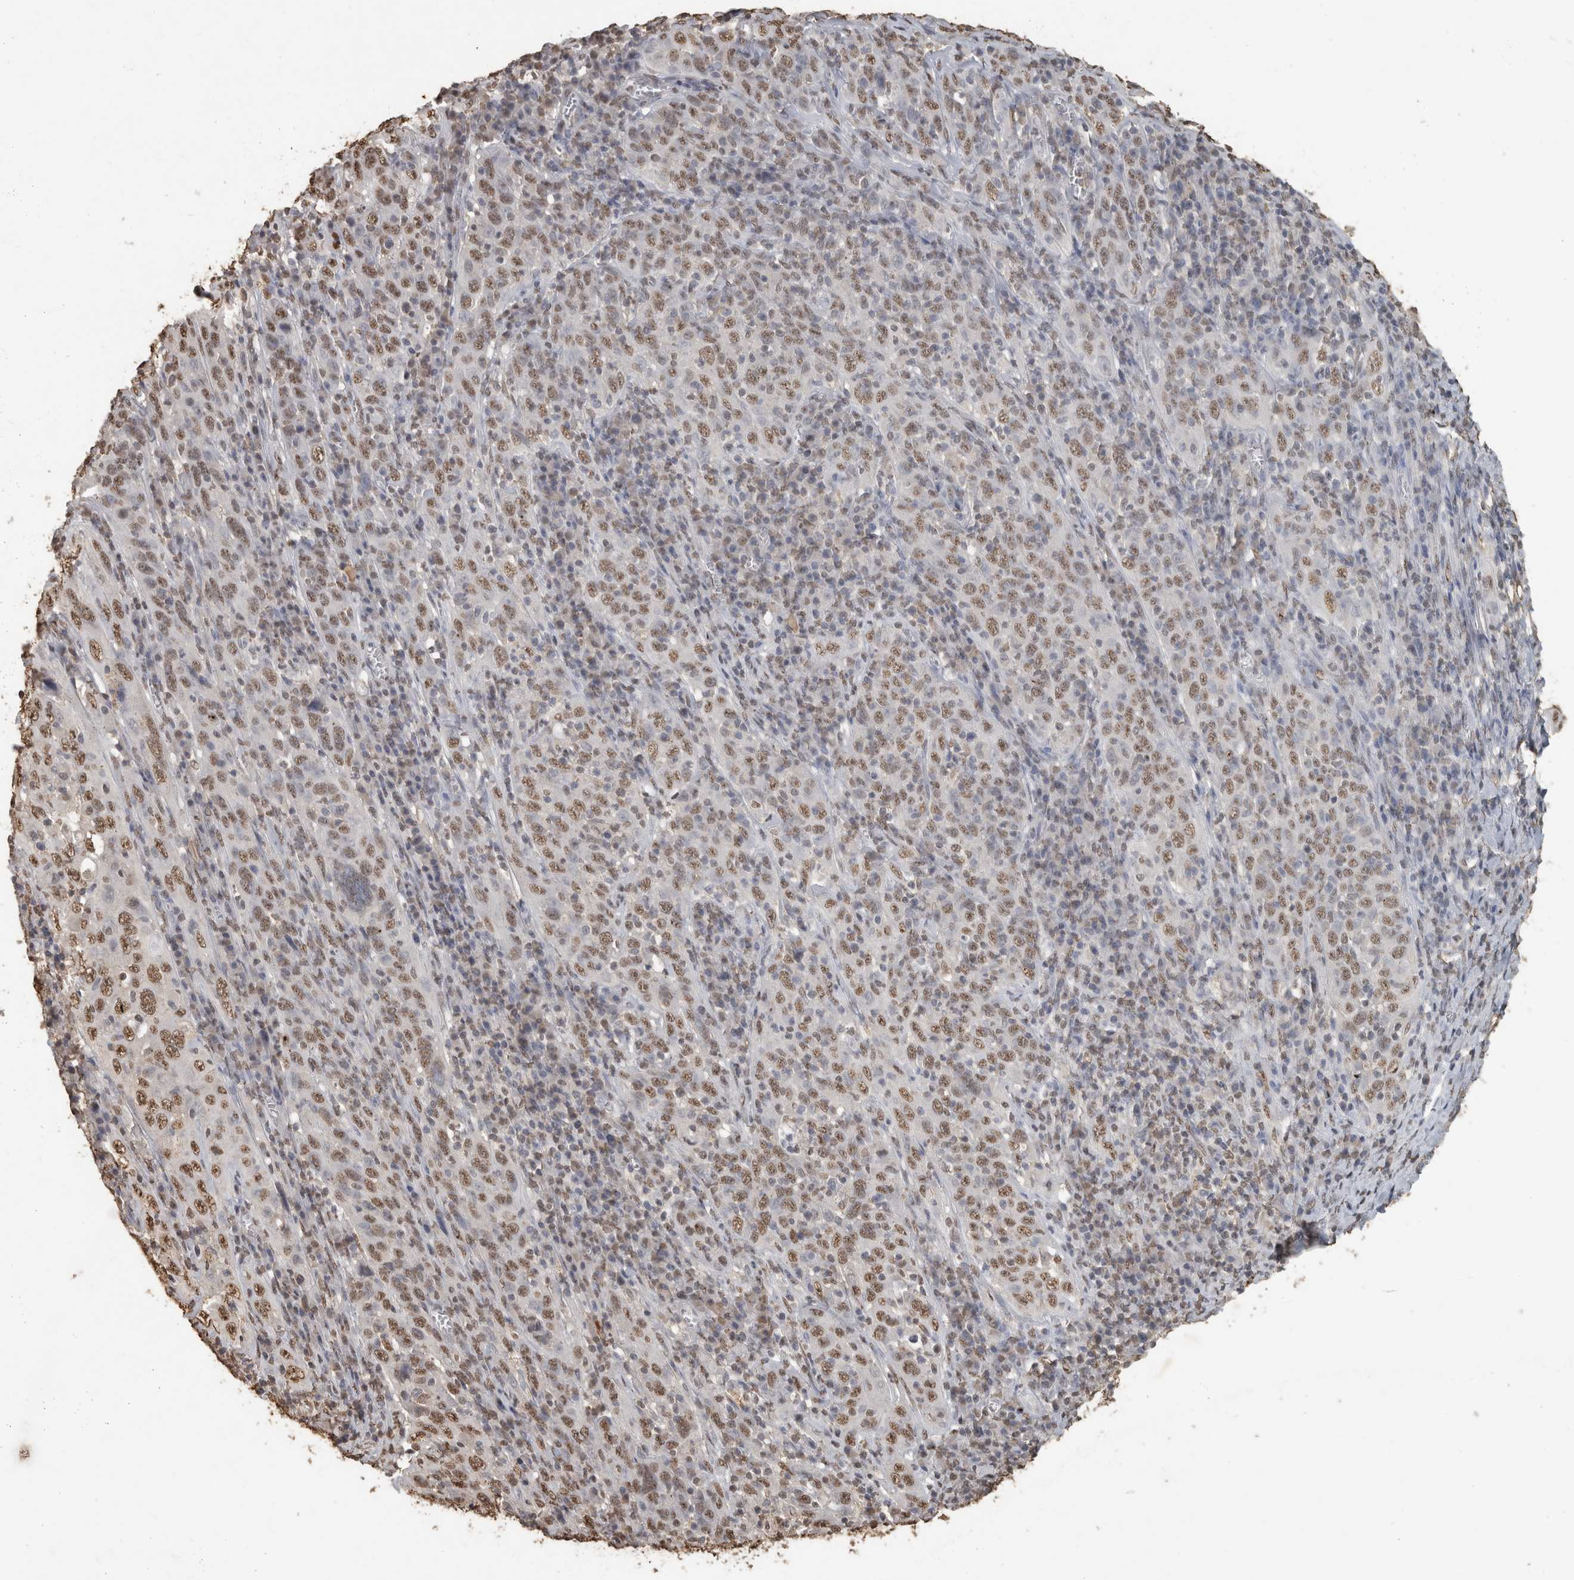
{"staining": {"intensity": "moderate", "quantity": ">75%", "location": "nuclear"}, "tissue": "cervical cancer", "cell_type": "Tumor cells", "image_type": "cancer", "snomed": [{"axis": "morphology", "description": "Squamous cell carcinoma, NOS"}, {"axis": "topography", "description": "Cervix"}], "caption": "Human cervical cancer stained for a protein (brown) exhibits moderate nuclear positive expression in approximately >75% of tumor cells.", "gene": "HAND2", "patient": {"sex": "female", "age": 46}}